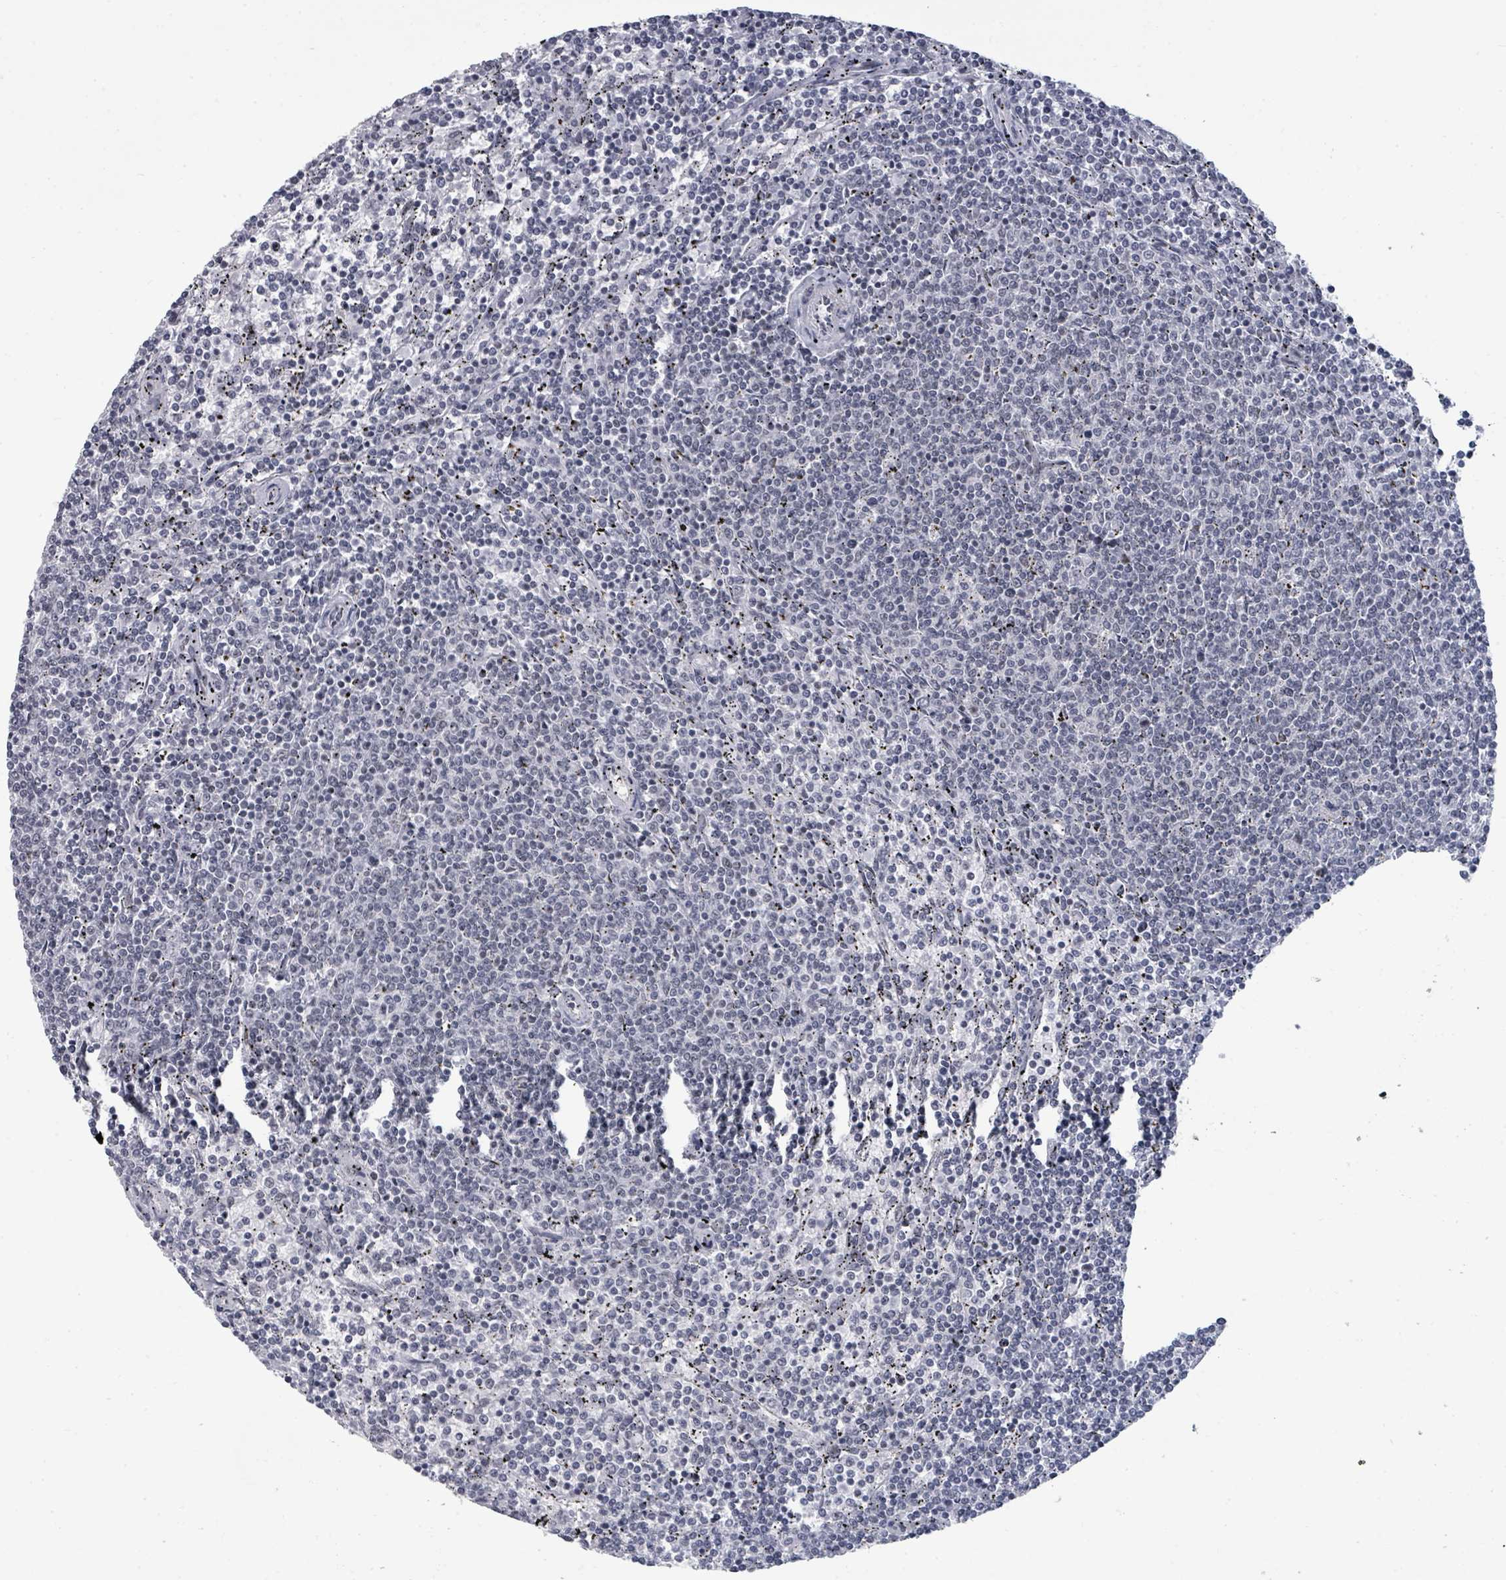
{"staining": {"intensity": "negative", "quantity": "none", "location": "none"}, "tissue": "lymphoma", "cell_type": "Tumor cells", "image_type": "cancer", "snomed": [{"axis": "morphology", "description": "Malignant lymphoma, non-Hodgkin's type, Low grade"}, {"axis": "topography", "description": "Spleen"}], "caption": "Low-grade malignant lymphoma, non-Hodgkin's type was stained to show a protein in brown. There is no significant positivity in tumor cells. (DAB (3,3'-diaminobenzidine) immunohistochemistry (IHC) visualized using brightfield microscopy, high magnification).", "gene": "ERCC5", "patient": {"sex": "female", "age": 50}}